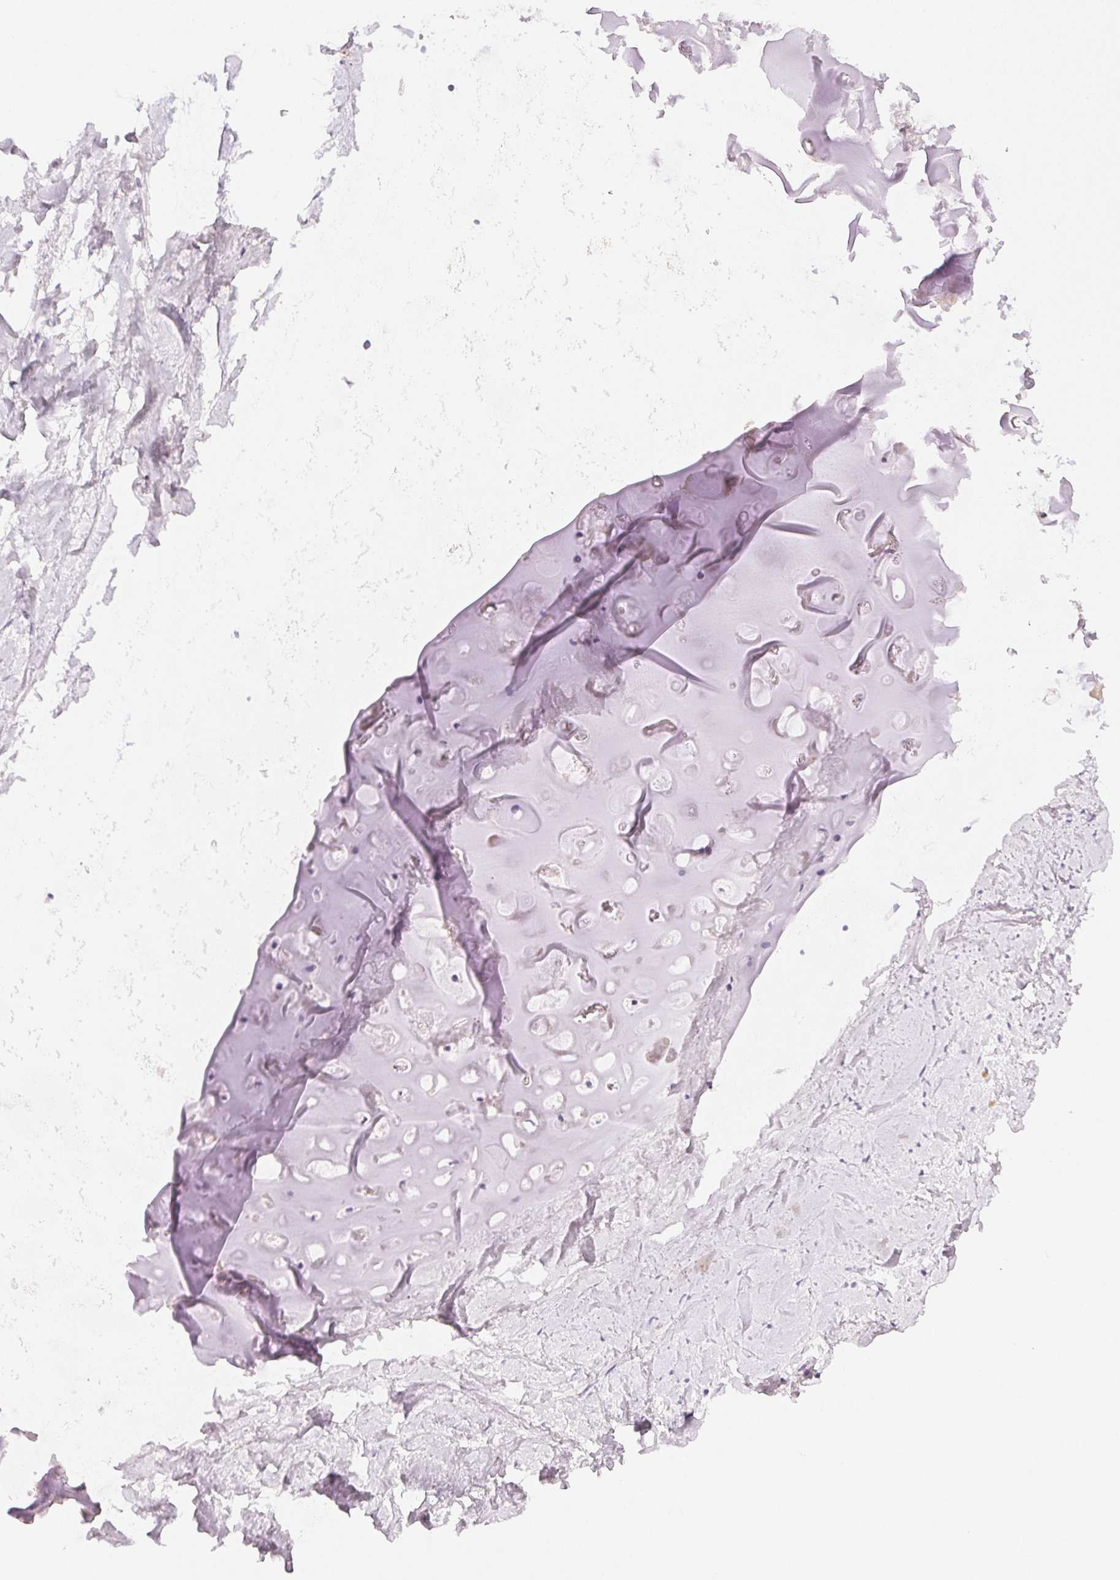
{"staining": {"intensity": "negative", "quantity": "none", "location": "none"}, "tissue": "soft tissue", "cell_type": "Chondrocytes", "image_type": "normal", "snomed": [{"axis": "morphology", "description": "Normal tissue, NOS"}, {"axis": "topography", "description": "Cartilage tissue"}, {"axis": "topography", "description": "Bronchus"}], "caption": "This is an immunohistochemistry histopathology image of unremarkable soft tissue. There is no staining in chondrocytes.", "gene": "SLC5A2", "patient": {"sex": "female", "age": 79}}